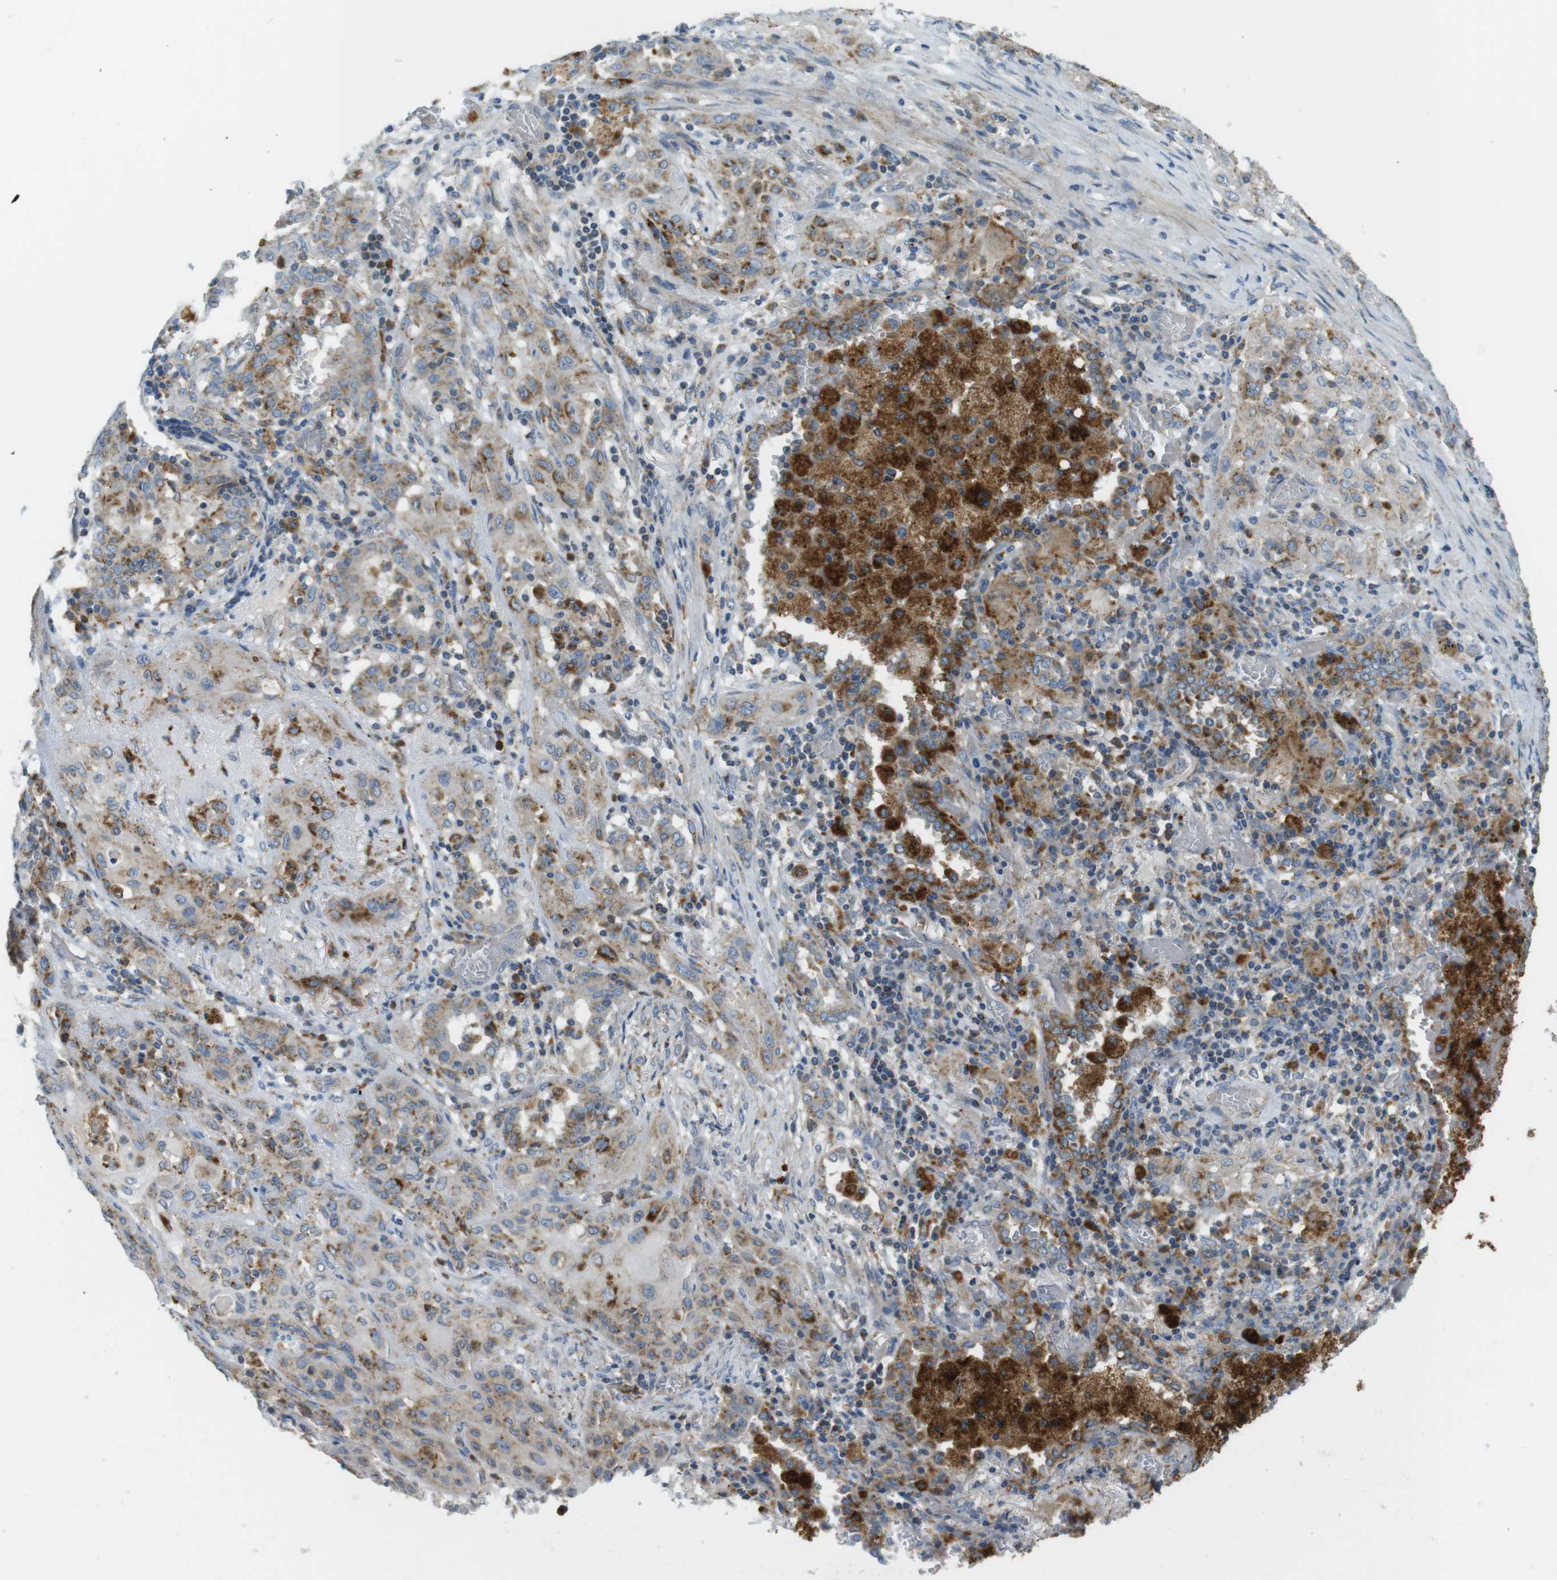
{"staining": {"intensity": "moderate", "quantity": ">75%", "location": "cytoplasmic/membranous"}, "tissue": "lung cancer", "cell_type": "Tumor cells", "image_type": "cancer", "snomed": [{"axis": "morphology", "description": "Squamous cell carcinoma, NOS"}, {"axis": "topography", "description": "Lung"}], "caption": "Immunohistochemical staining of human lung cancer (squamous cell carcinoma) demonstrates medium levels of moderate cytoplasmic/membranous protein positivity in approximately >75% of tumor cells. (DAB IHC with brightfield microscopy, high magnification).", "gene": "LAMP1", "patient": {"sex": "female", "age": 47}}